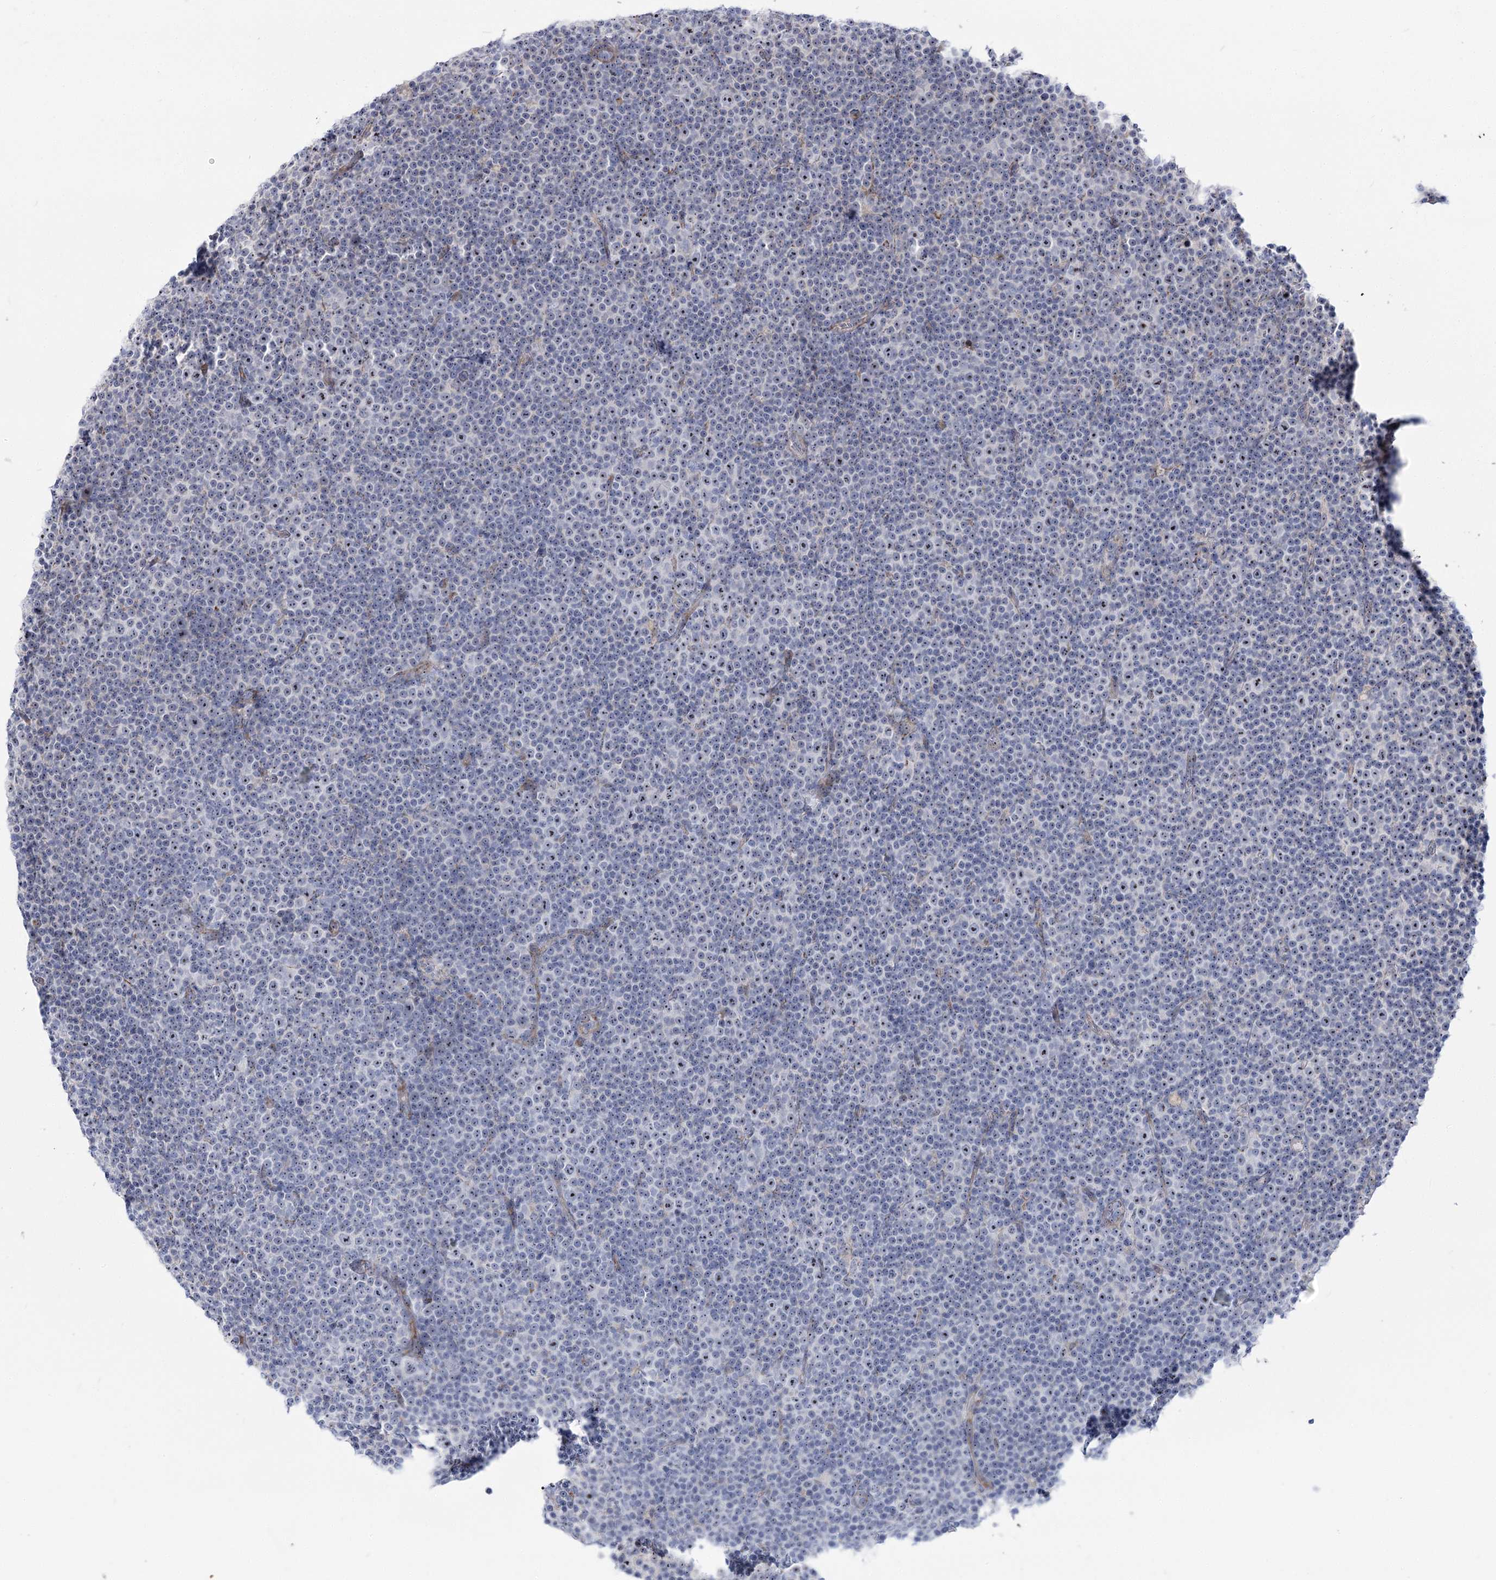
{"staining": {"intensity": "moderate", "quantity": "<25%", "location": "nuclear"}, "tissue": "lymphoma", "cell_type": "Tumor cells", "image_type": "cancer", "snomed": [{"axis": "morphology", "description": "Malignant lymphoma, non-Hodgkin's type, Low grade"}, {"axis": "topography", "description": "Lymph node"}], "caption": "This photomicrograph exhibits immunohistochemistry staining of human malignant lymphoma, non-Hodgkin's type (low-grade), with low moderate nuclear expression in about <25% of tumor cells.", "gene": "SUOX", "patient": {"sex": "female", "age": 67}}